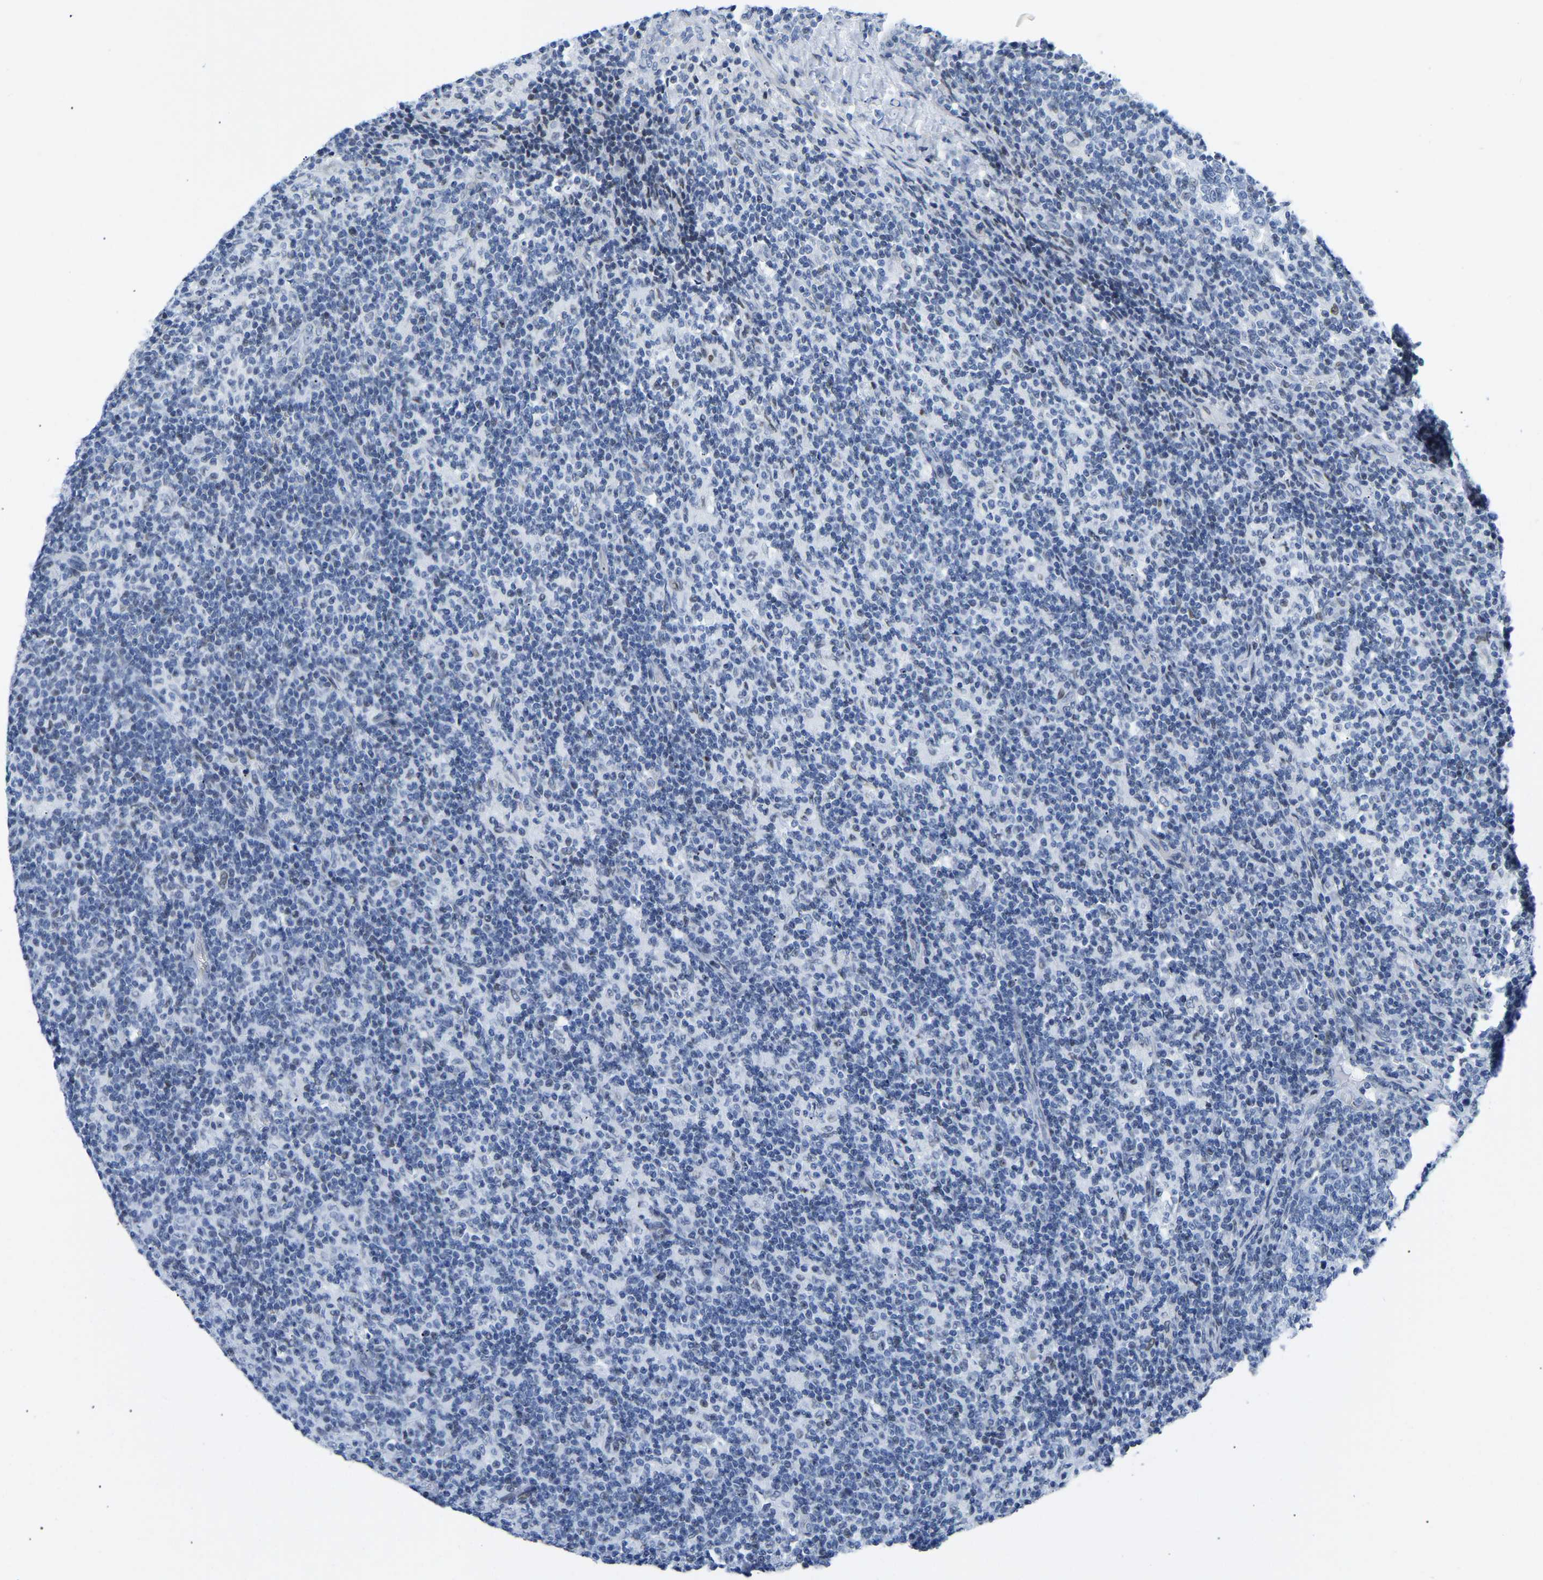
{"staining": {"intensity": "negative", "quantity": "none", "location": "none"}, "tissue": "lymph node", "cell_type": "Germinal center cells", "image_type": "normal", "snomed": [{"axis": "morphology", "description": "Normal tissue, NOS"}, {"axis": "morphology", "description": "Inflammation, NOS"}, {"axis": "topography", "description": "Lymph node"}], "caption": "Immunohistochemical staining of normal lymph node demonstrates no significant expression in germinal center cells.", "gene": "UPK3A", "patient": {"sex": "male", "age": 55}}